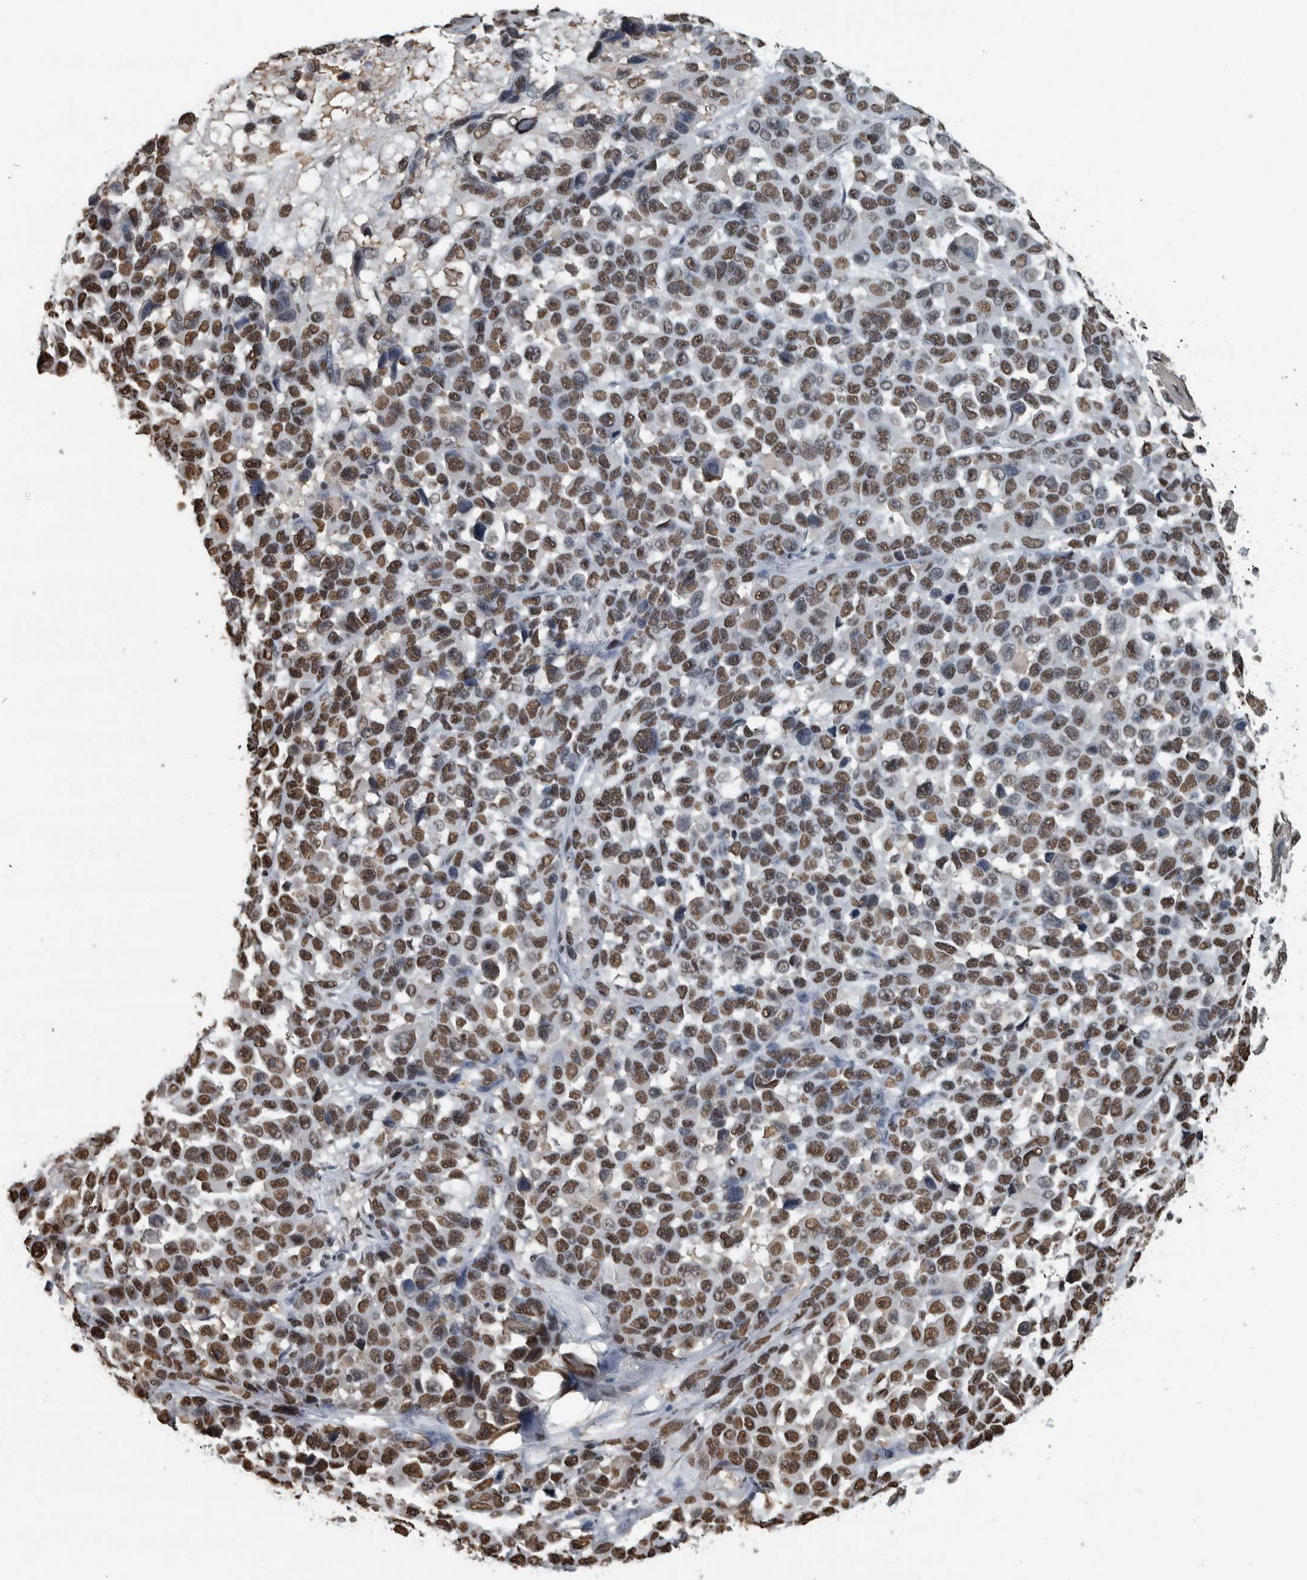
{"staining": {"intensity": "moderate", "quantity": ">75%", "location": "nuclear"}, "tissue": "melanoma", "cell_type": "Tumor cells", "image_type": "cancer", "snomed": [{"axis": "morphology", "description": "Malignant melanoma, NOS"}, {"axis": "topography", "description": "Skin"}], "caption": "A micrograph showing moderate nuclear positivity in about >75% of tumor cells in melanoma, as visualized by brown immunohistochemical staining.", "gene": "TGS1", "patient": {"sex": "male", "age": 53}}